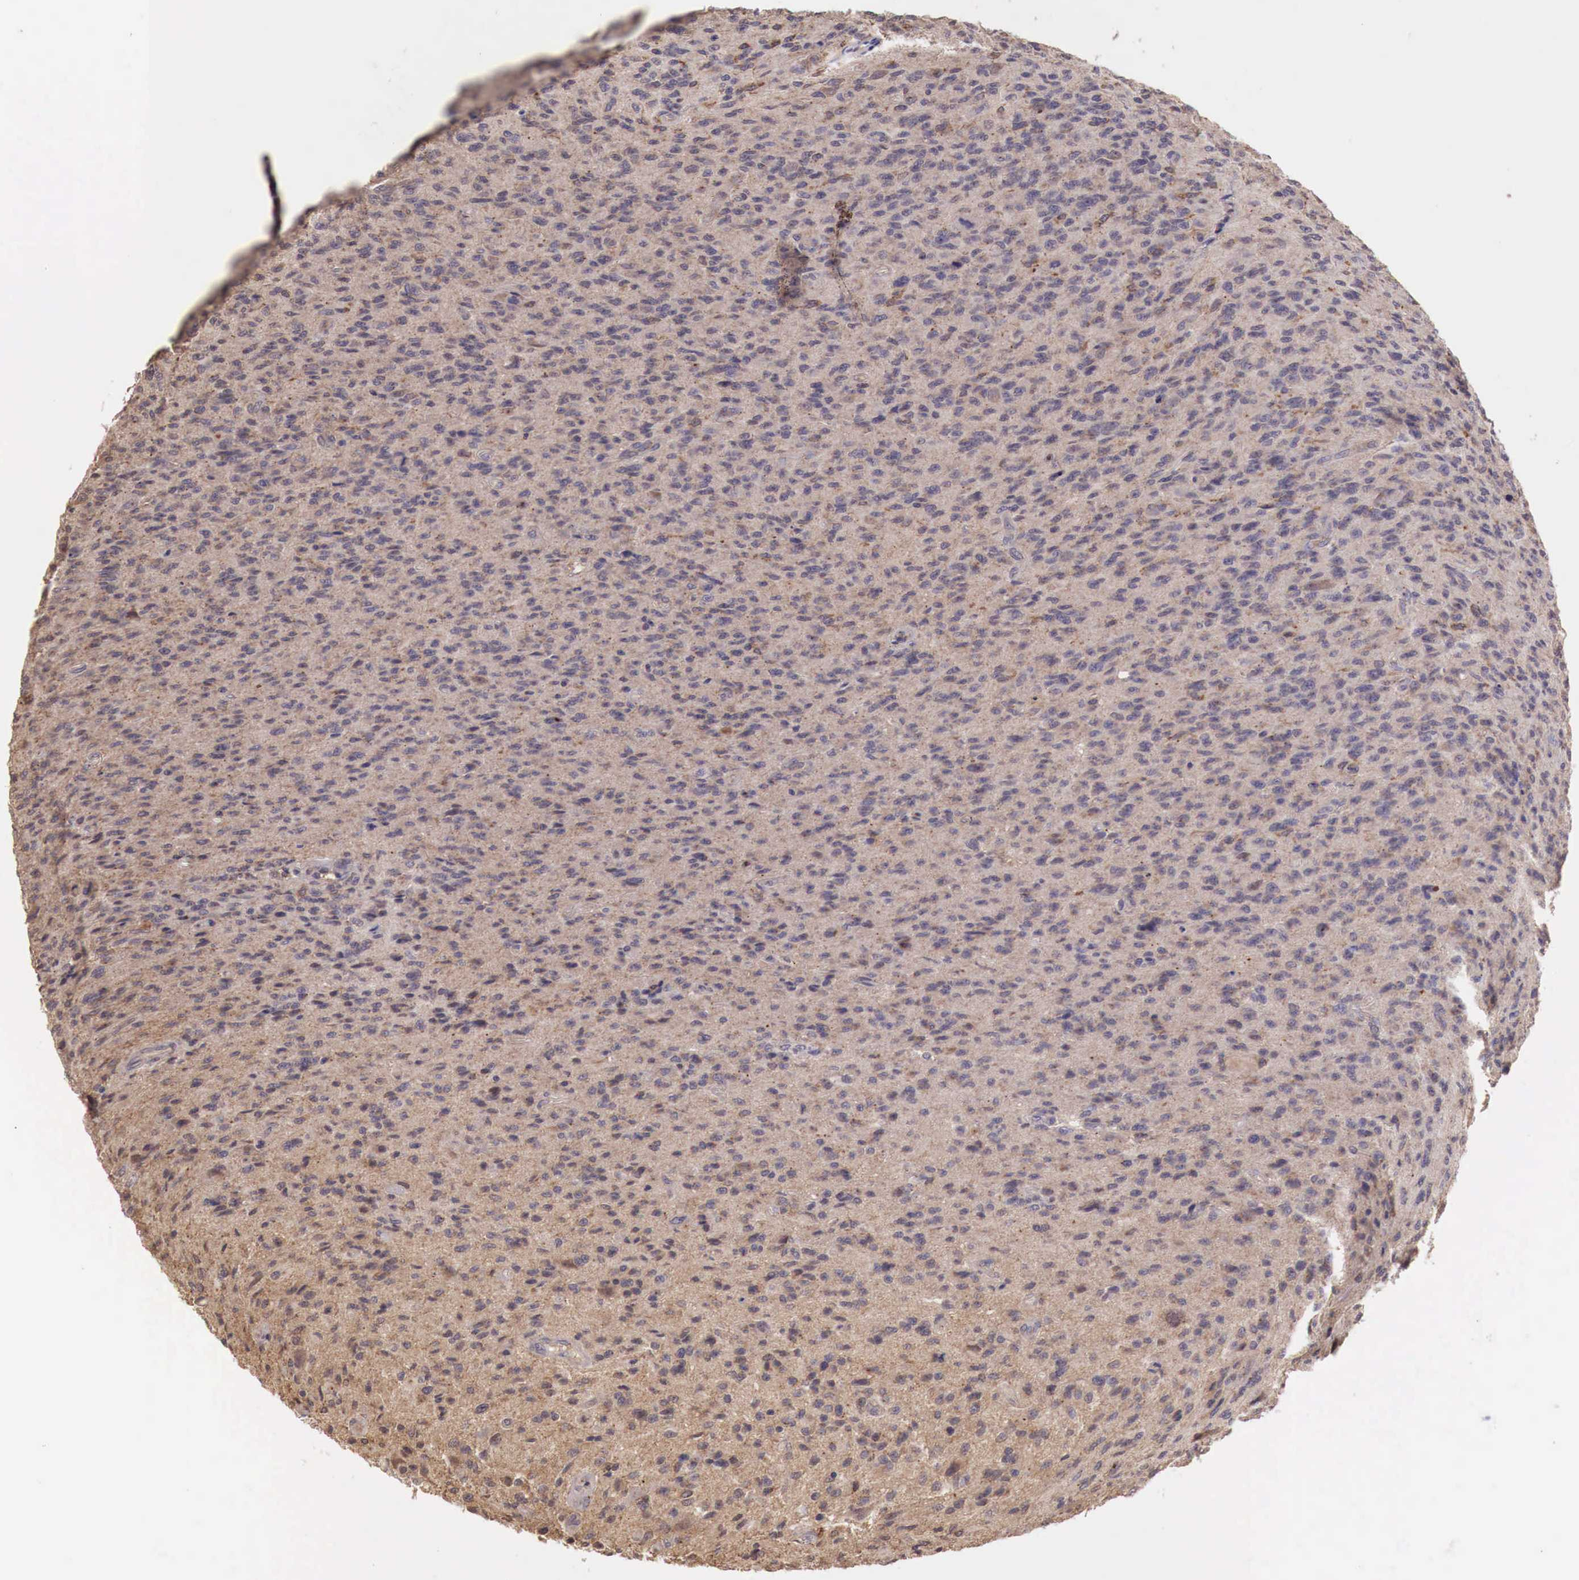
{"staining": {"intensity": "weak", "quantity": "25%-75%", "location": "cytoplasmic/membranous"}, "tissue": "glioma", "cell_type": "Tumor cells", "image_type": "cancer", "snomed": [{"axis": "morphology", "description": "Glioma, malignant, High grade"}, {"axis": "topography", "description": "Brain"}], "caption": "This is an image of immunohistochemistry (IHC) staining of malignant glioma (high-grade), which shows weak expression in the cytoplasmic/membranous of tumor cells.", "gene": "CHRDL1", "patient": {"sex": "male", "age": 36}}